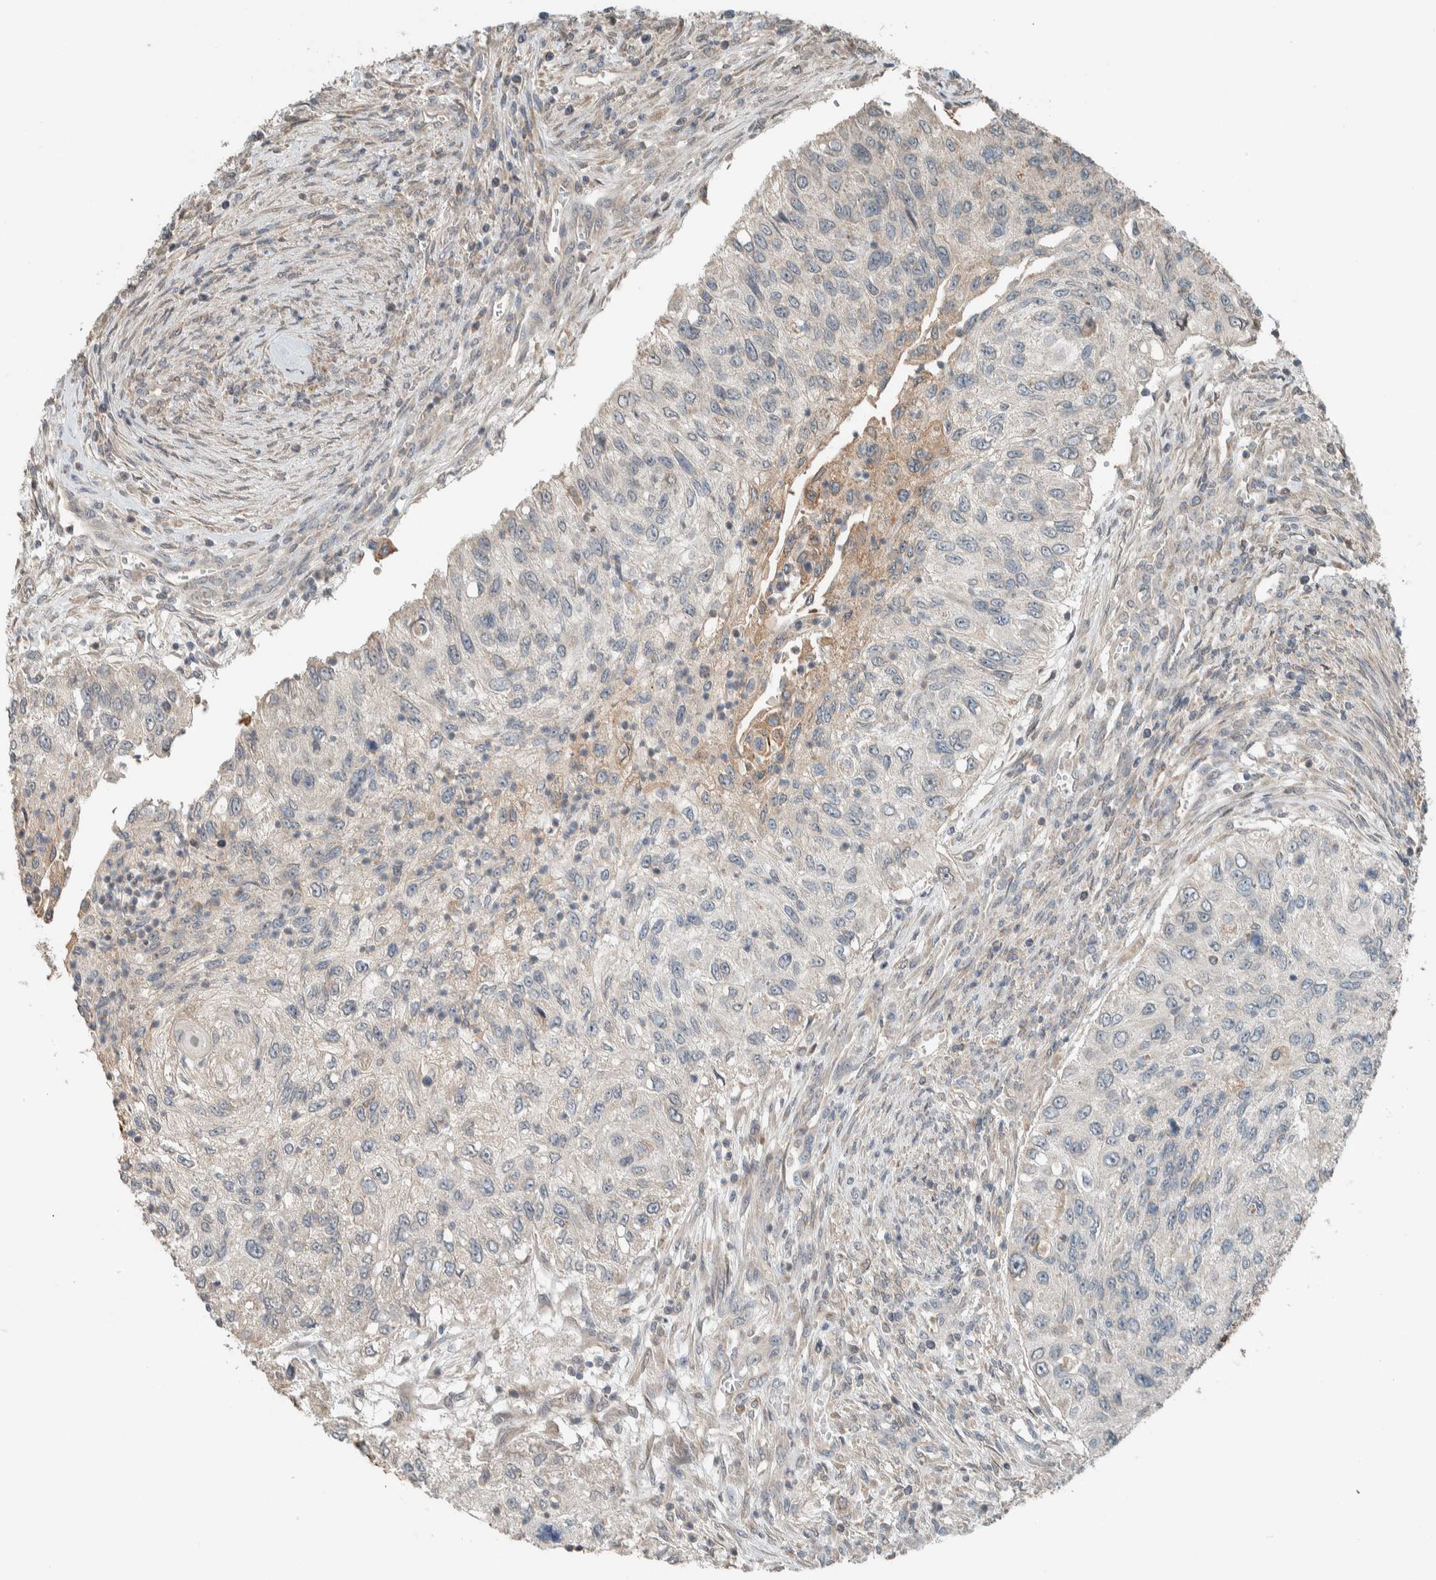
{"staining": {"intensity": "weak", "quantity": "<25%", "location": "cytoplasmic/membranous"}, "tissue": "urothelial cancer", "cell_type": "Tumor cells", "image_type": "cancer", "snomed": [{"axis": "morphology", "description": "Urothelial carcinoma, High grade"}, {"axis": "topography", "description": "Urinary bladder"}], "caption": "Immunohistochemistry (IHC) of human high-grade urothelial carcinoma exhibits no expression in tumor cells.", "gene": "NBR1", "patient": {"sex": "female", "age": 60}}